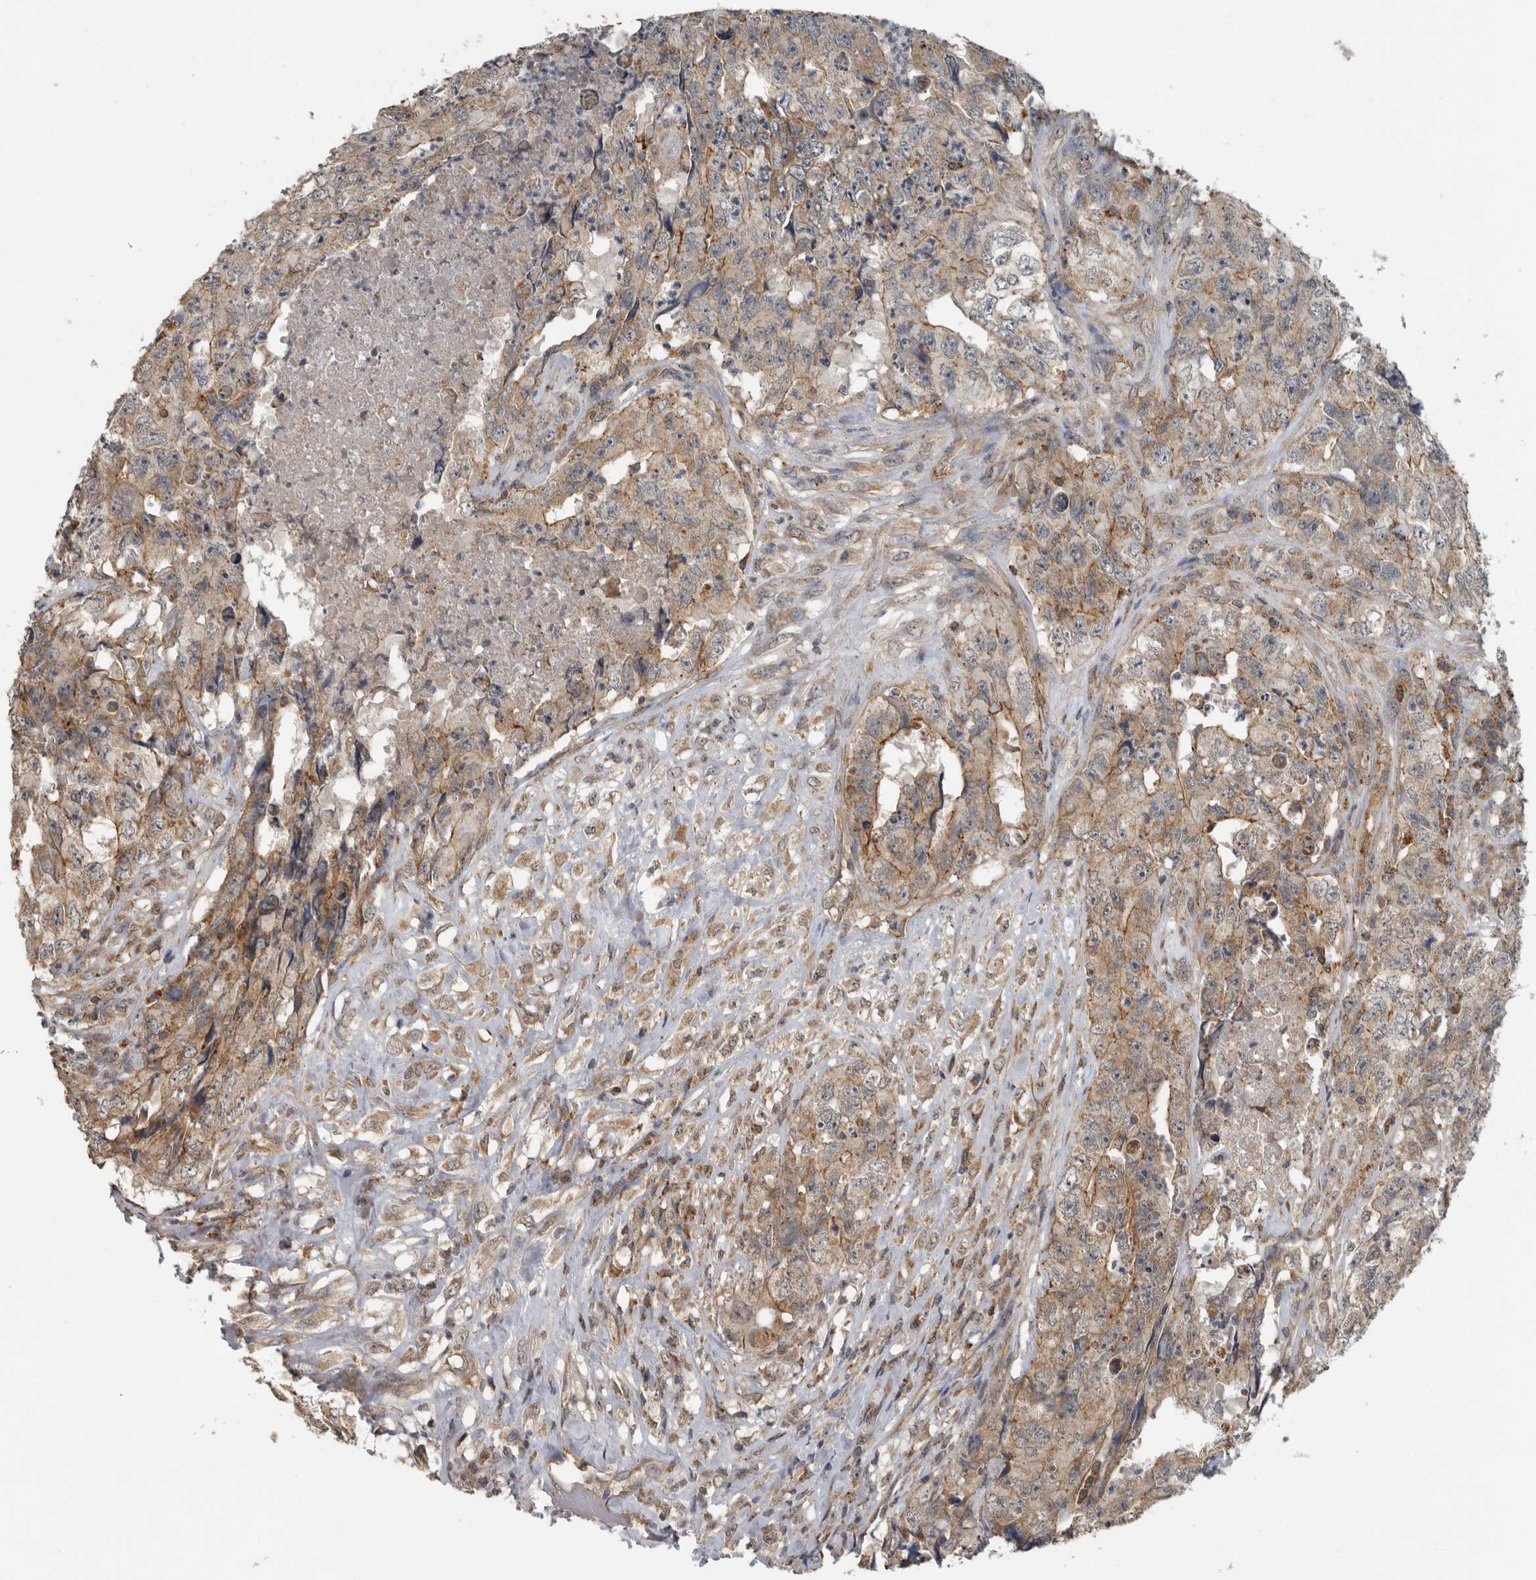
{"staining": {"intensity": "moderate", "quantity": "25%-75%", "location": "cytoplasmic/membranous"}, "tissue": "testis cancer", "cell_type": "Tumor cells", "image_type": "cancer", "snomed": [{"axis": "morphology", "description": "Carcinoma, Embryonal, NOS"}, {"axis": "topography", "description": "Testis"}], "caption": "A histopathology image of embryonal carcinoma (testis) stained for a protein displays moderate cytoplasmic/membranous brown staining in tumor cells.", "gene": "AFAP1", "patient": {"sex": "male", "age": 32}}